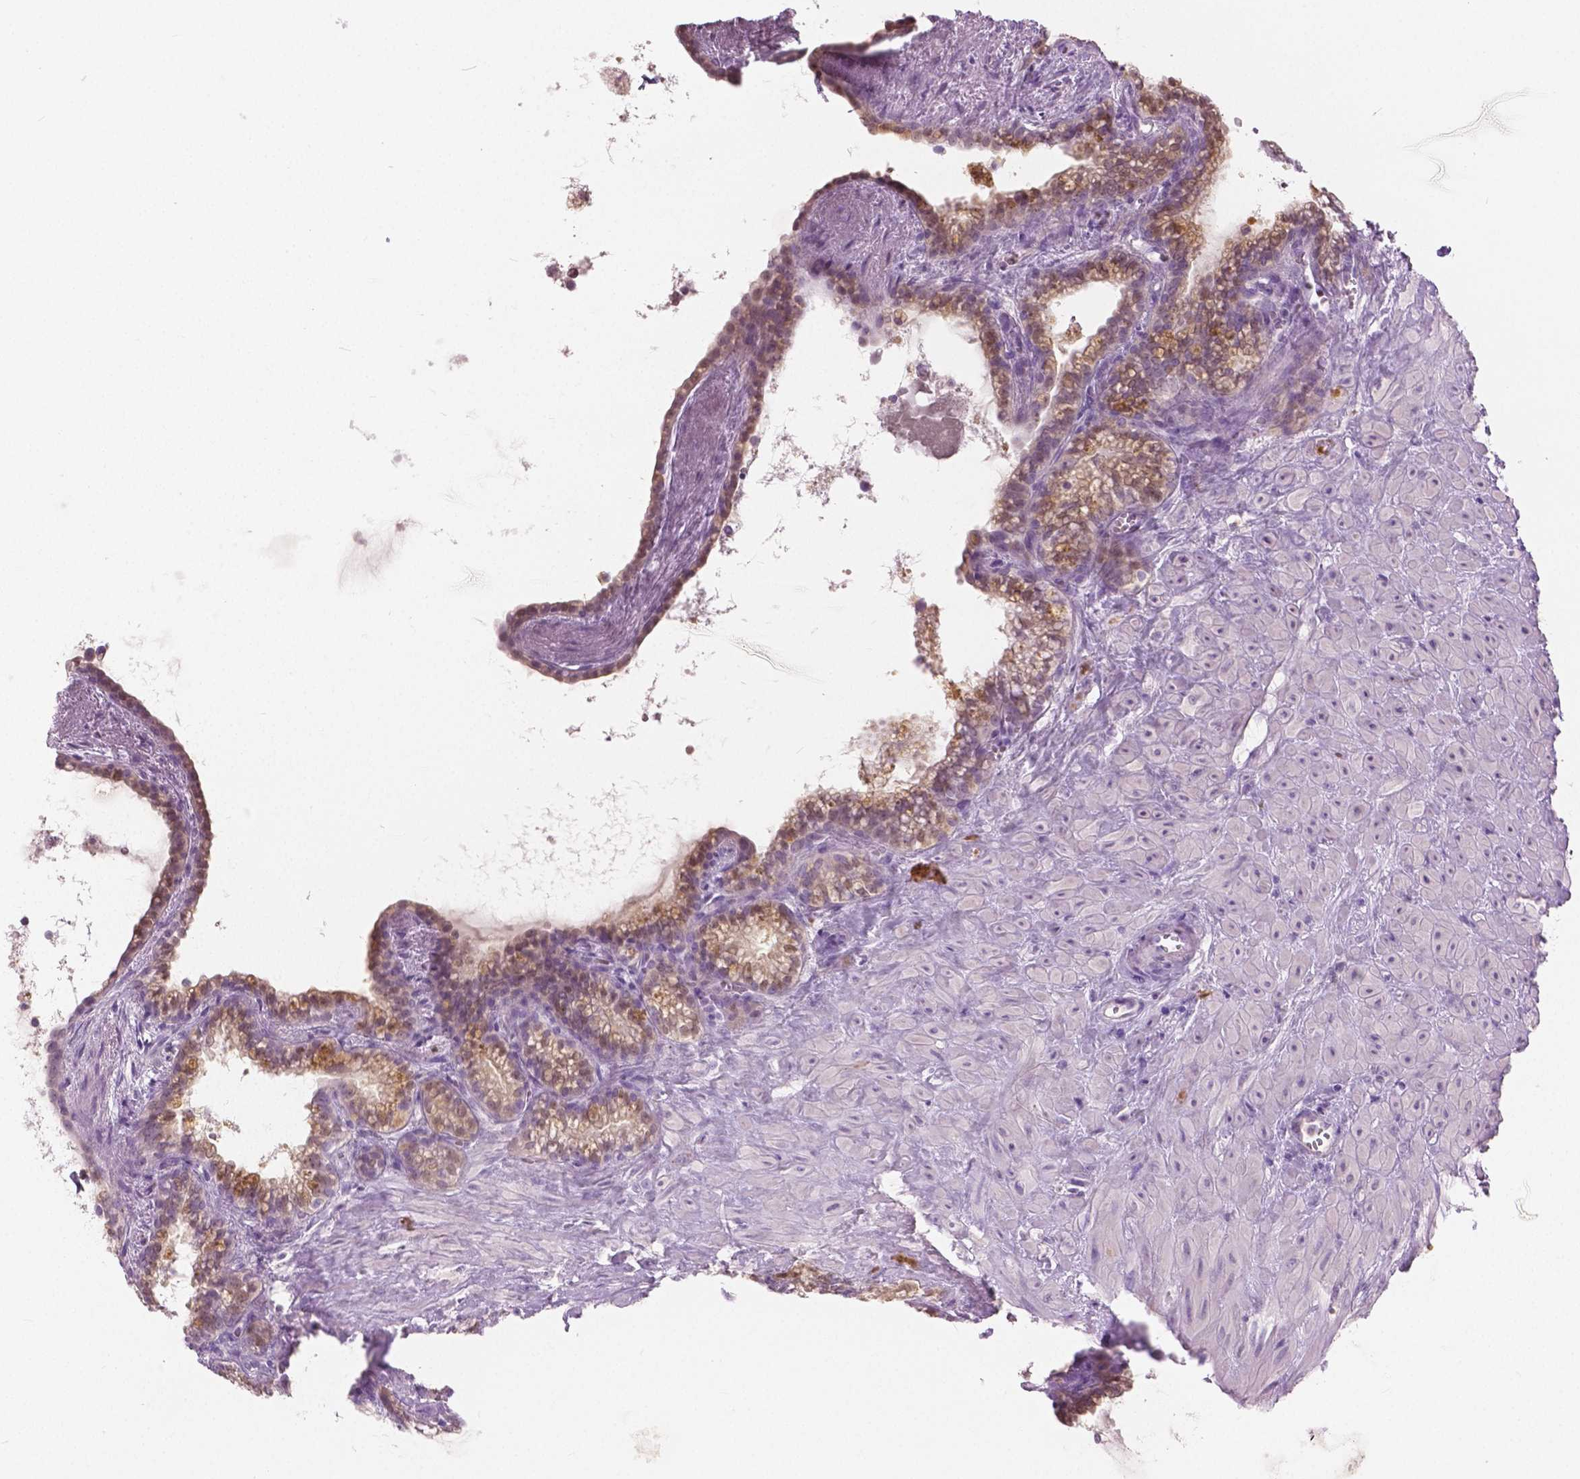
{"staining": {"intensity": "weak", "quantity": ">75%", "location": "cytoplasmic/membranous"}, "tissue": "seminal vesicle", "cell_type": "Glandular cells", "image_type": "normal", "snomed": [{"axis": "morphology", "description": "Normal tissue, NOS"}, {"axis": "topography", "description": "Seminal veicle"}], "caption": "The micrograph exhibits immunohistochemical staining of unremarkable seminal vesicle. There is weak cytoplasmic/membranous staining is present in about >75% of glandular cells. (brown staining indicates protein expression, while blue staining denotes nuclei).", "gene": "GALM", "patient": {"sex": "male", "age": 76}}